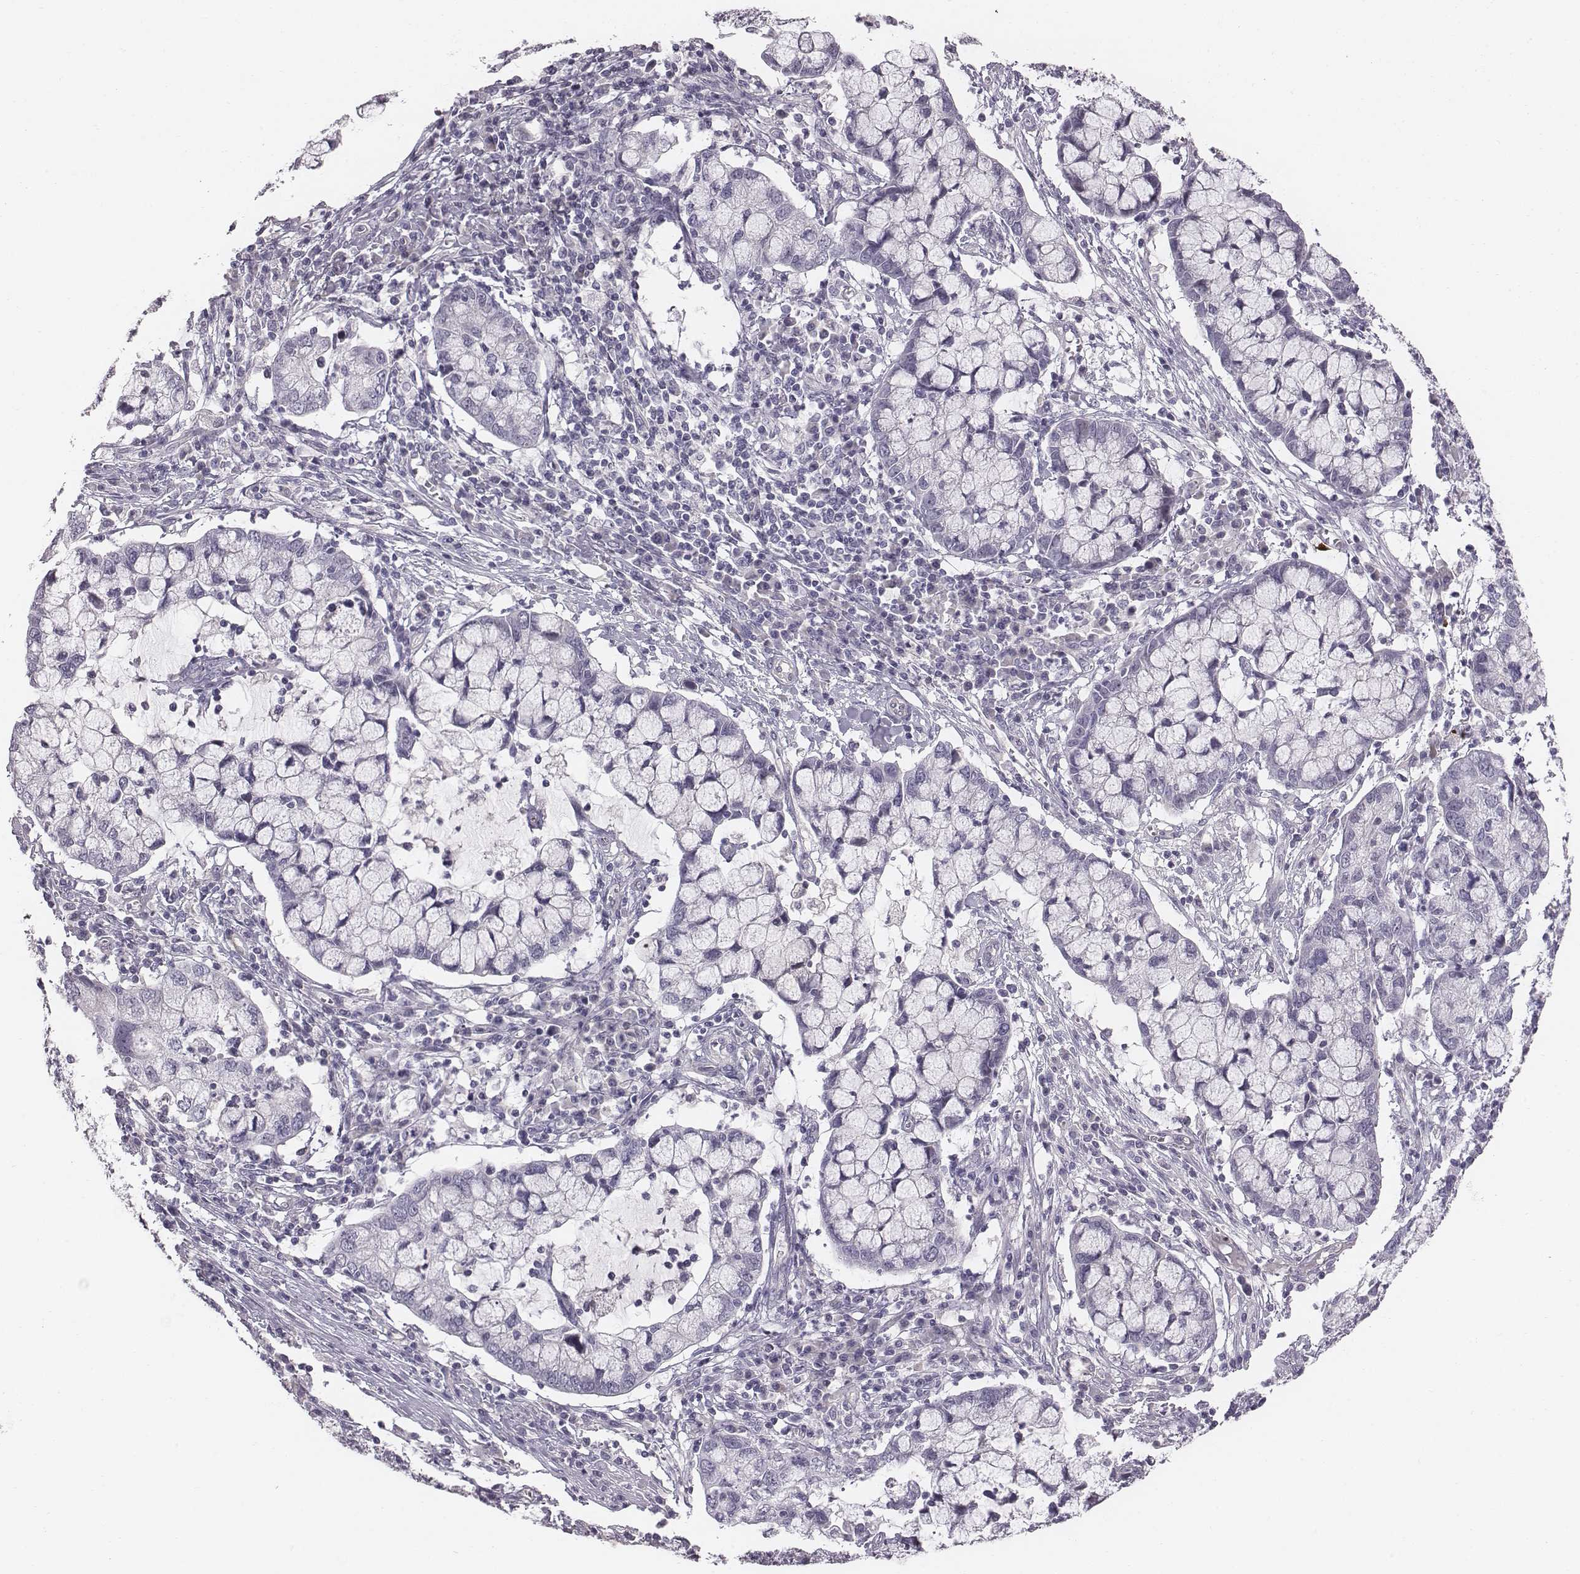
{"staining": {"intensity": "negative", "quantity": "none", "location": "none"}, "tissue": "cervical cancer", "cell_type": "Tumor cells", "image_type": "cancer", "snomed": [{"axis": "morphology", "description": "Adenocarcinoma, NOS"}, {"axis": "topography", "description": "Cervix"}], "caption": "High magnification brightfield microscopy of cervical cancer stained with DAB (3,3'-diaminobenzidine) (brown) and counterstained with hematoxylin (blue): tumor cells show no significant staining.", "gene": "CACNG4", "patient": {"sex": "female", "age": 40}}